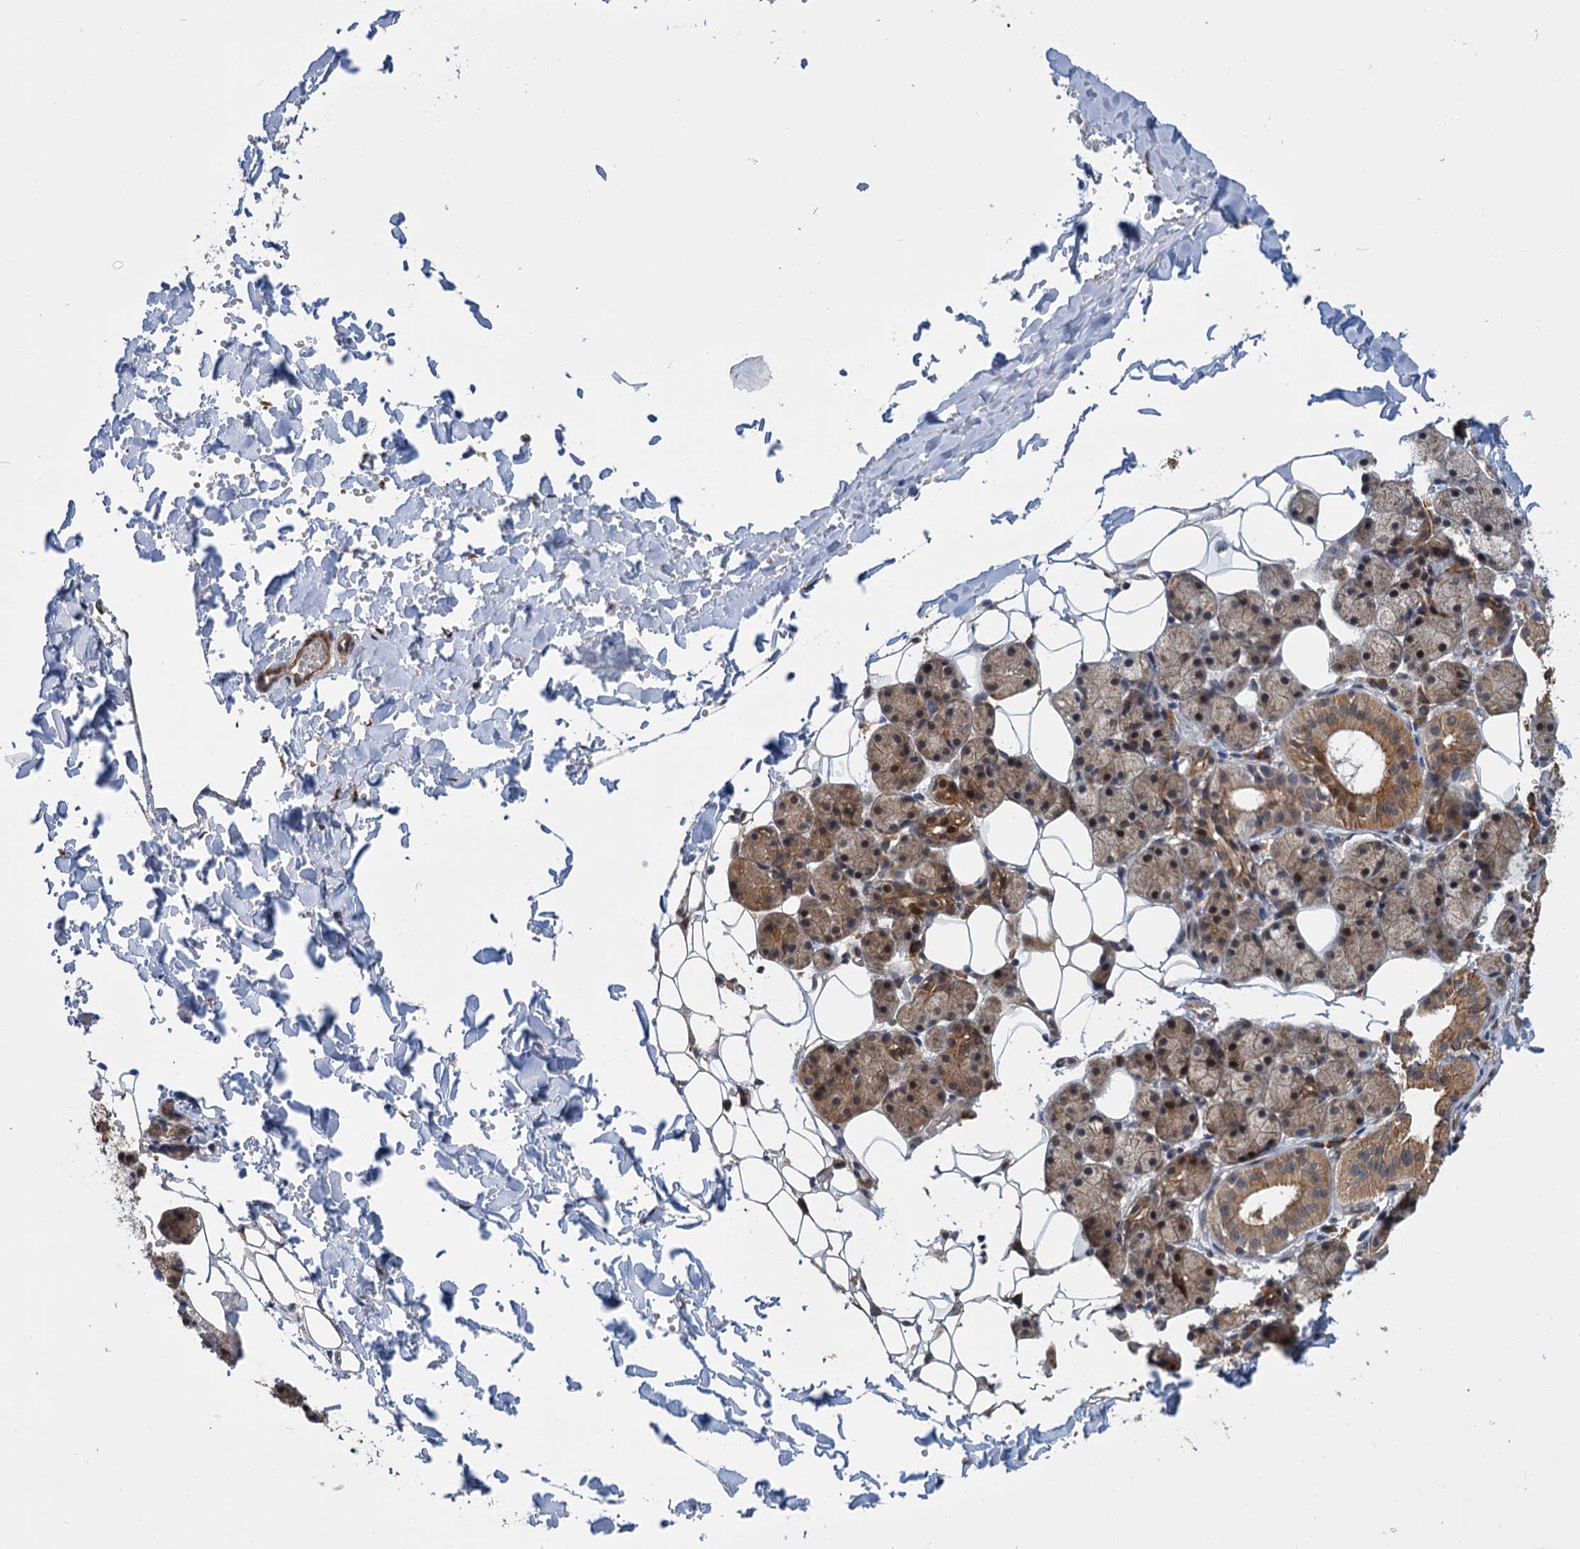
{"staining": {"intensity": "moderate", "quantity": "25%-75%", "location": "cytoplasmic/membranous"}, "tissue": "salivary gland", "cell_type": "Glandular cells", "image_type": "normal", "snomed": [{"axis": "morphology", "description": "Normal tissue, NOS"}, {"axis": "topography", "description": "Salivary gland"}], "caption": "This micrograph shows normal salivary gland stained with immunohistochemistry (IHC) to label a protein in brown. The cytoplasmic/membranous of glandular cells show moderate positivity for the protein. Nuclei are counter-stained blue.", "gene": "KANSL2", "patient": {"sex": "female", "age": 33}}